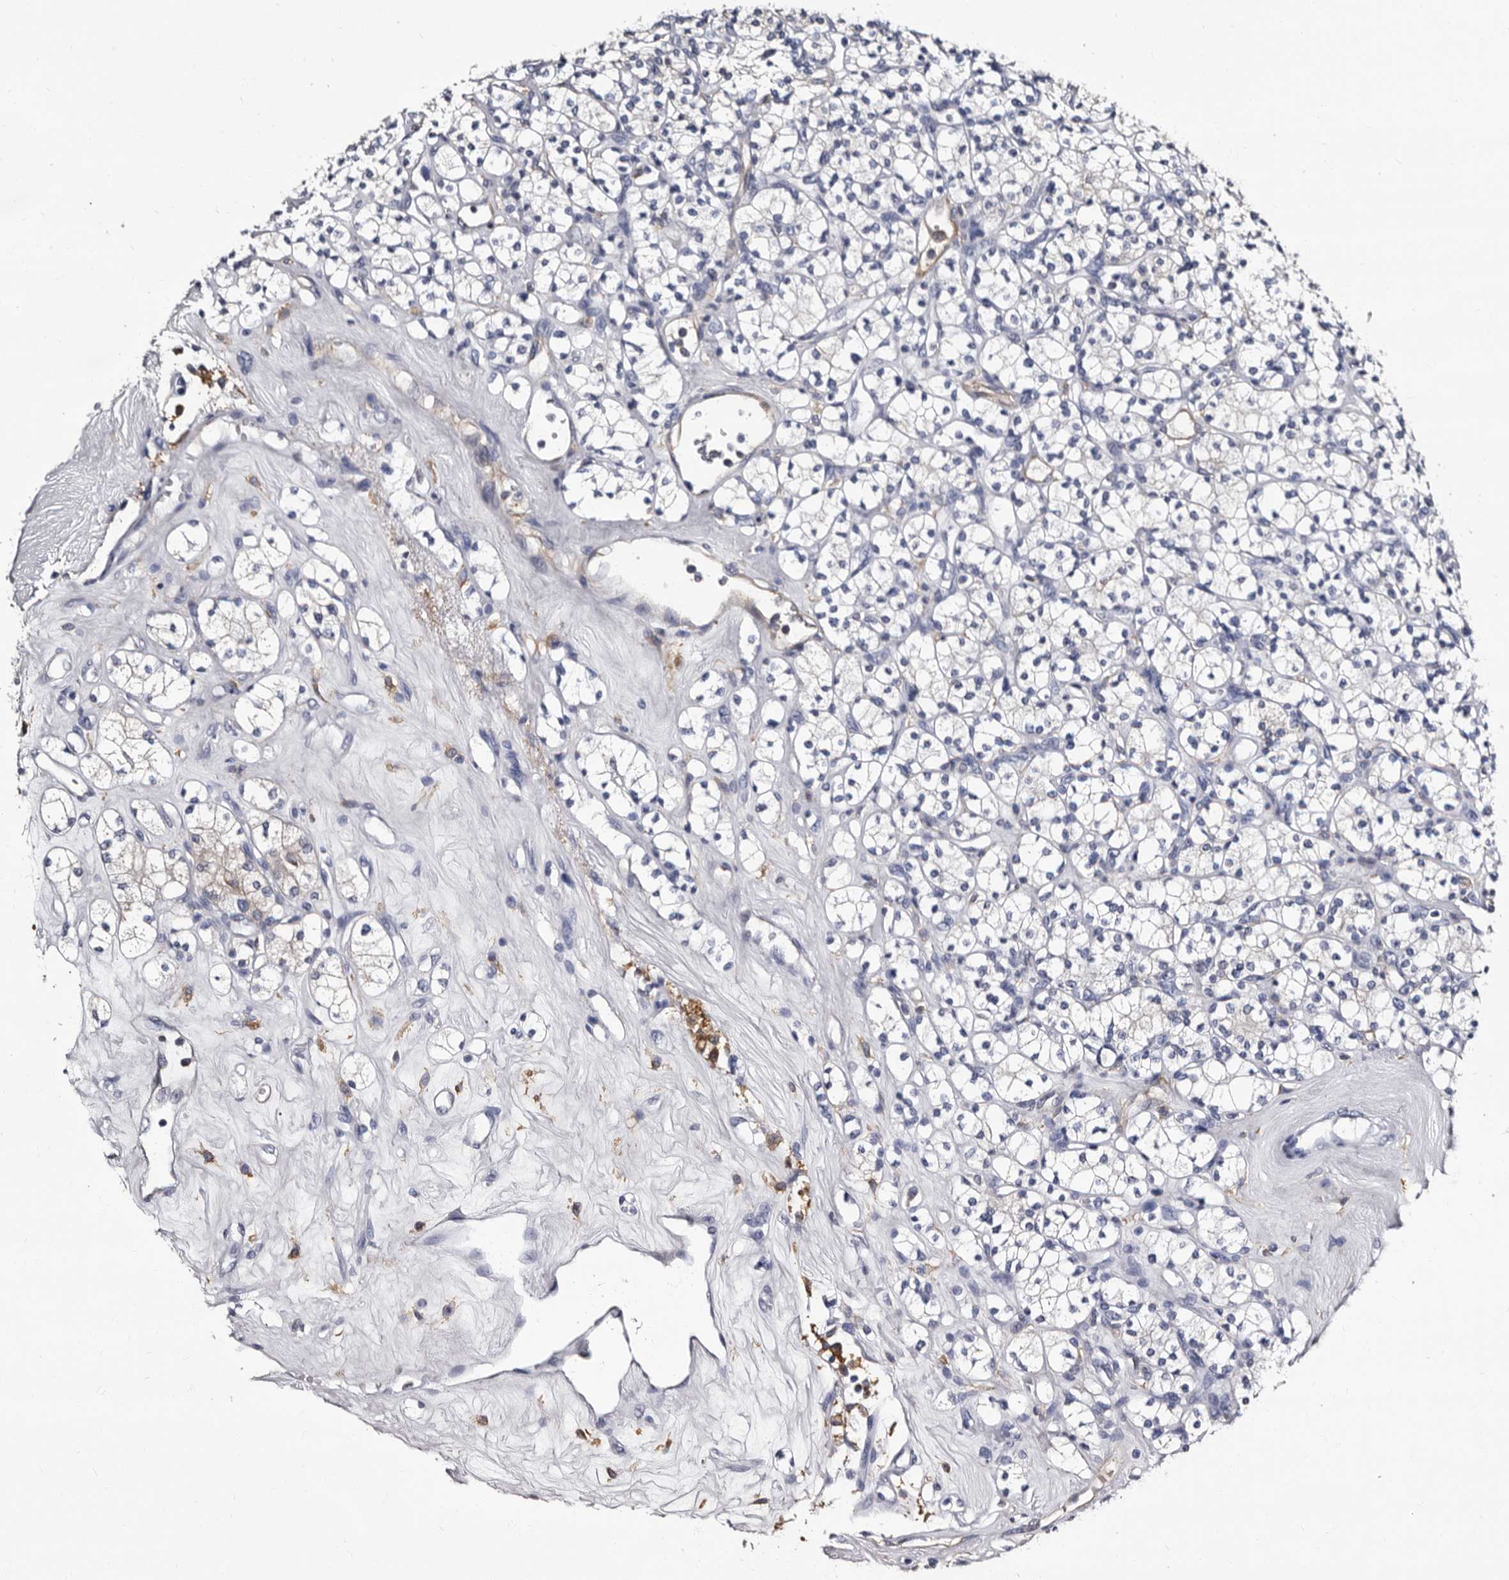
{"staining": {"intensity": "negative", "quantity": "none", "location": "none"}, "tissue": "renal cancer", "cell_type": "Tumor cells", "image_type": "cancer", "snomed": [{"axis": "morphology", "description": "Adenocarcinoma, NOS"}, {"axis": "topography", "description": "Kidney"}], "caption": "Micrograph shows no protein positivity in tumor cells of renal adenocarcinoma tissue.", "gene": "EPB41L3", "patient": {"sex": "male", "age": 77}}